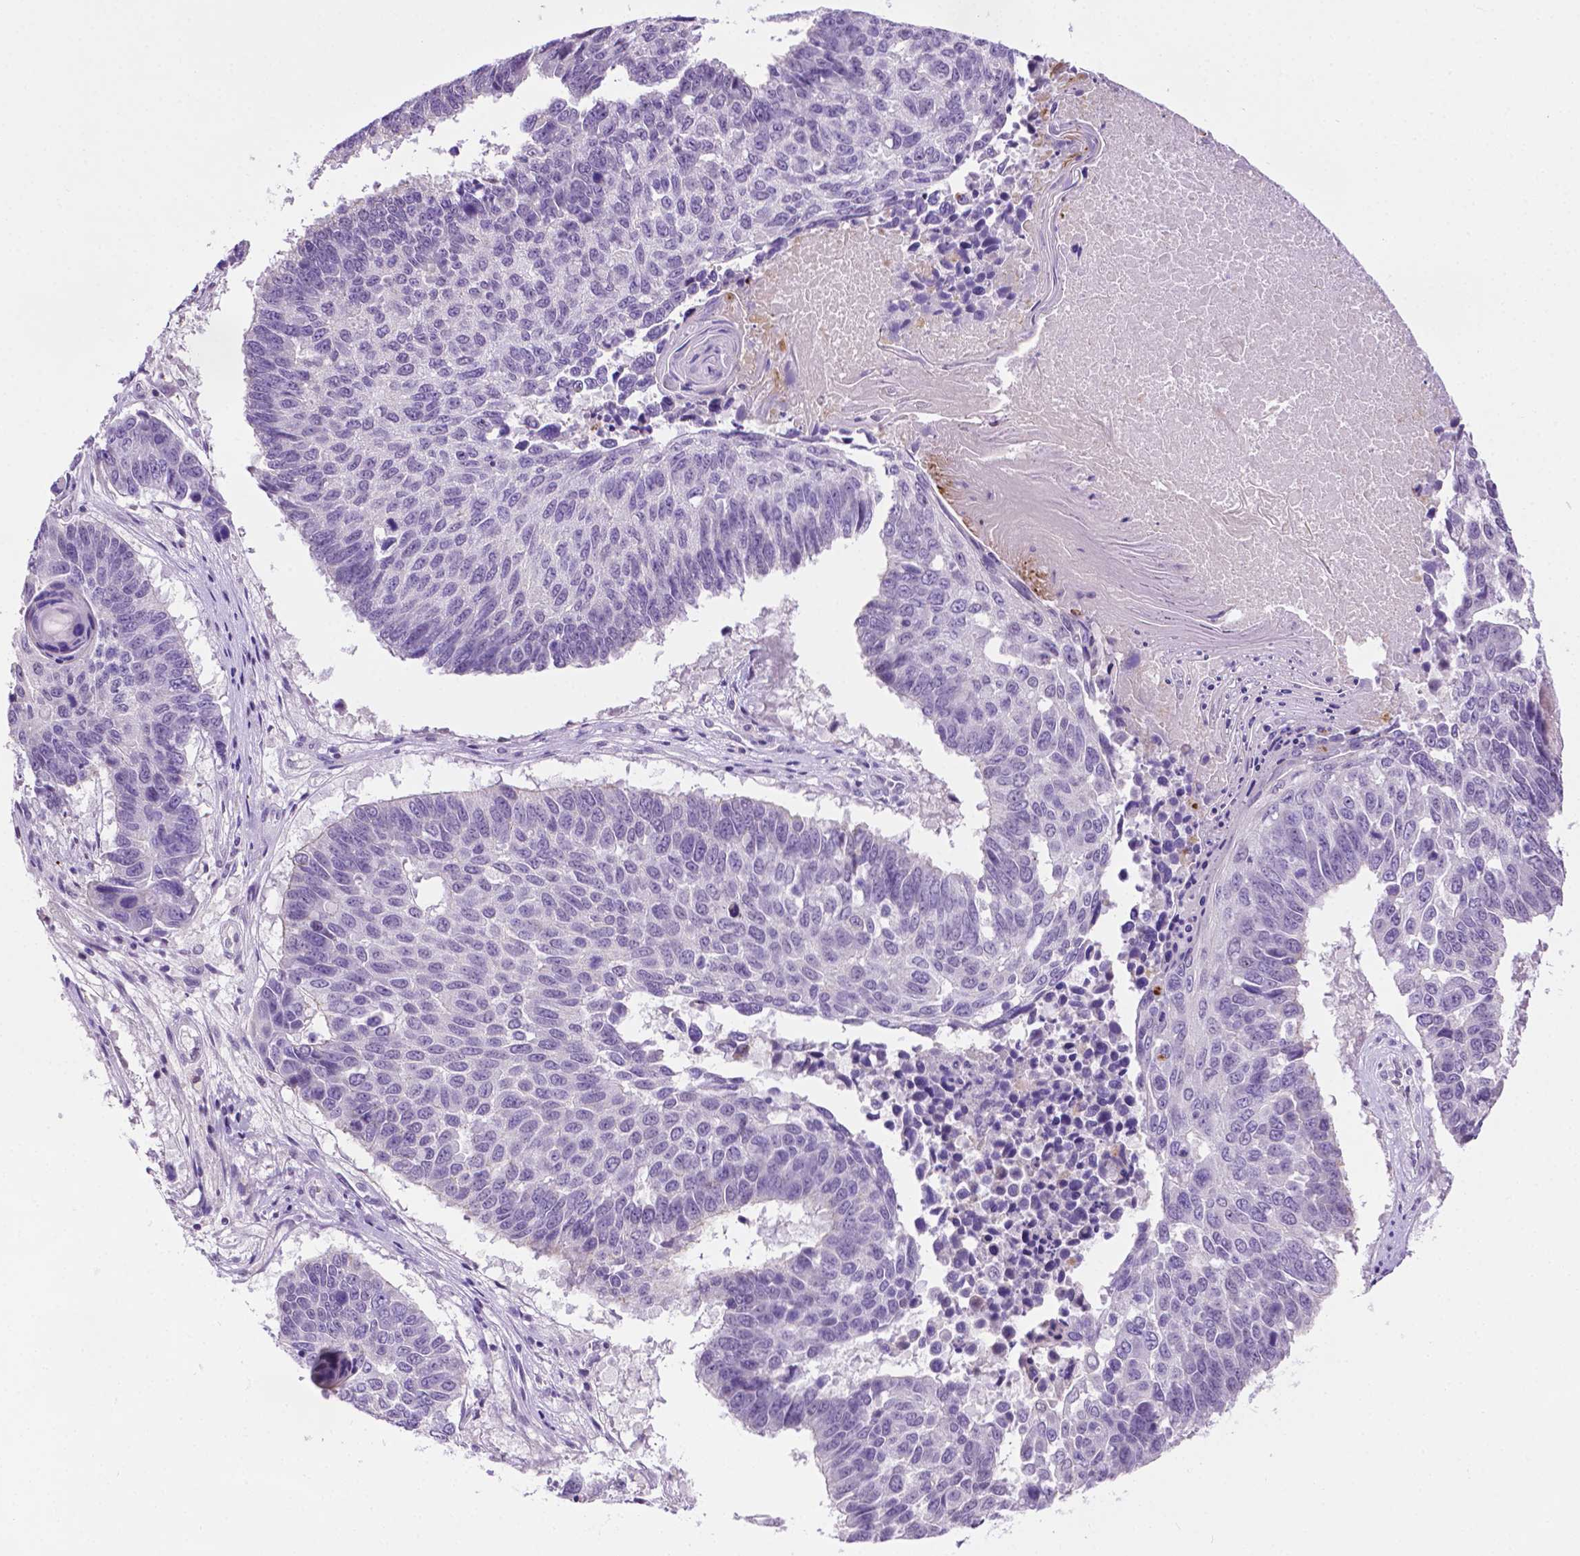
{"staining": {"intensity": "negative", "quantity": "none", "location": "none"}, "tissue": "lung cancer", "cell_type": "Tumor cells", "image_type": "cancer", "snomed": [{"axis": "morphology", "description": "Squamous cell carcinoma, NOS"}, {"axis": "topography", "description": "Lung"}], "caption": "Lung cancer was stained to show a protein in brown. There is no significant expression in tumor cells. (DAB IHC with hematoxylin counter stain).", "gene": "MMP27", "patient": {"sex": "male", "age": 73}}